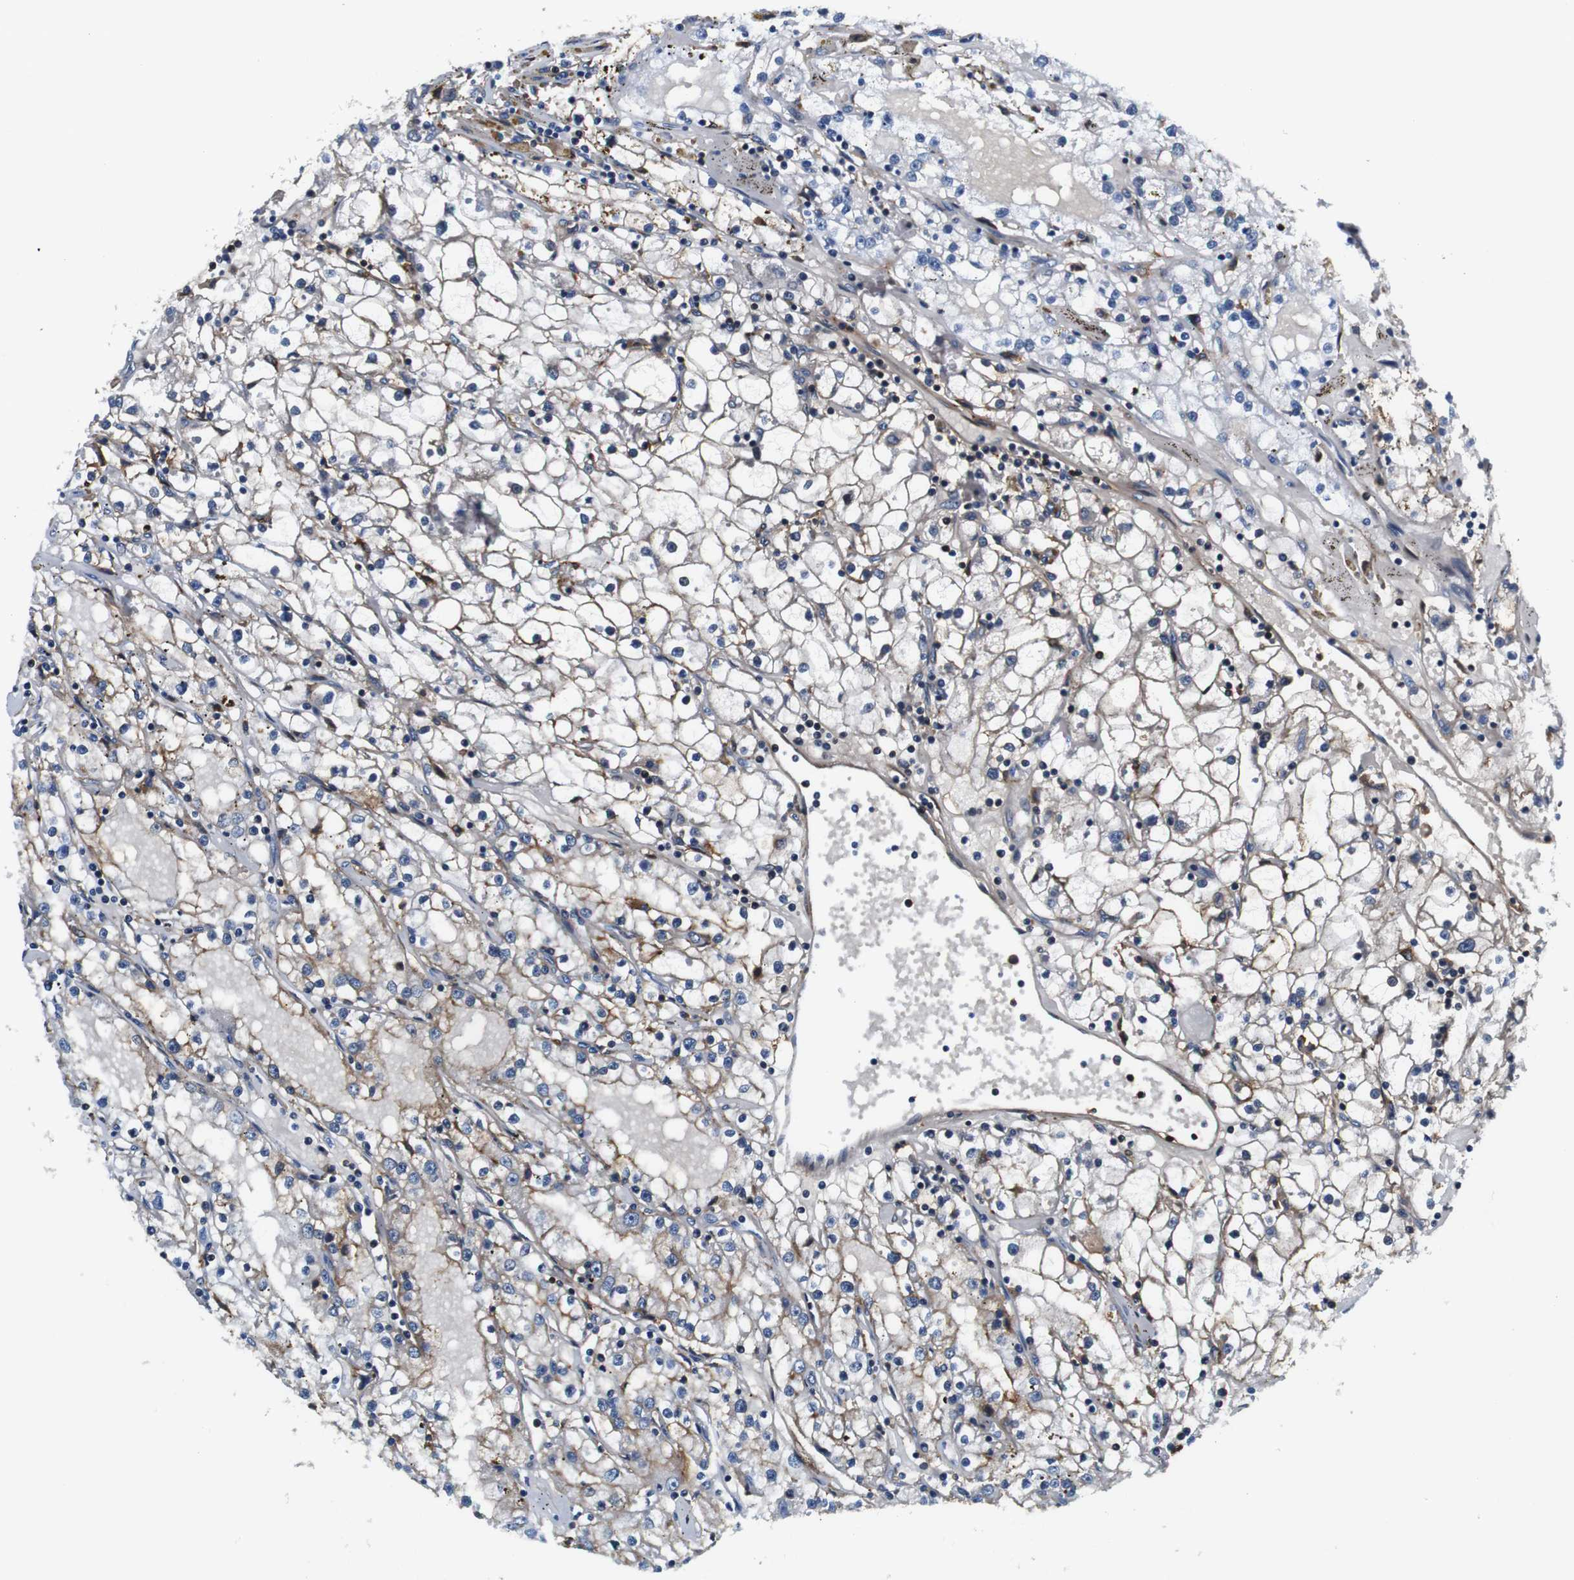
{"staining": {"intensity": "weak", "quantity": "<25%", "location": "cytoplasmic/membranous"}, "tissue": "renal cancer", "cell_type": "Tumor cells", "image_type": "cancer", "snomed": [{"axis": "morphology", "description": "Adenocarcinoma, NOS"}, {"axis": "topography", "description": "Kidney"}], "caption": "A micrograph of human renal cancer (adenocarcinoma) is negative for staining in tumor cells.", "gene": "ANXA1", "patient": {"sex": "male", "age": 56}}